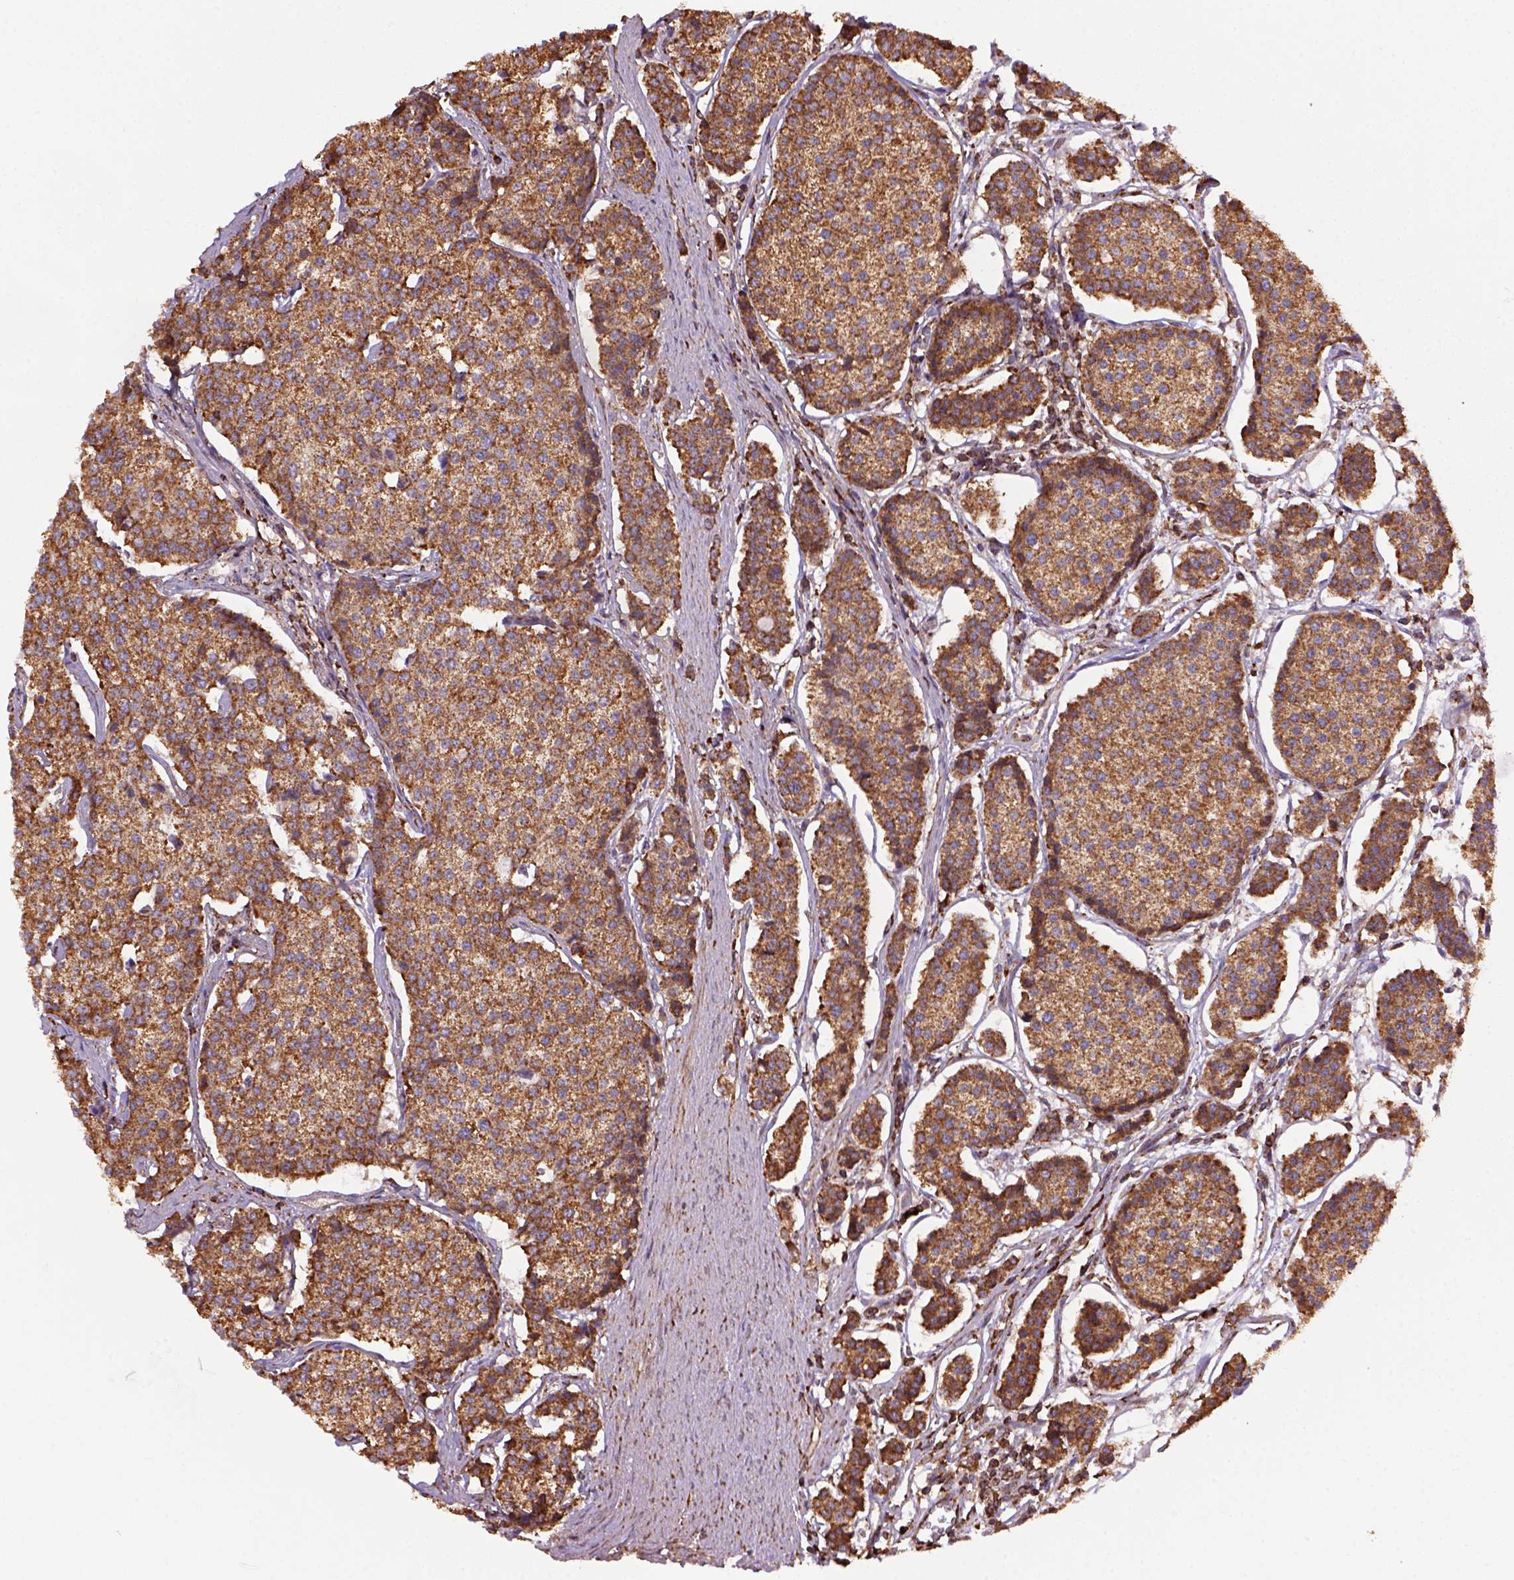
{"staining": {"intensity": "strong", "quantity": ">75%", "location": "cytoplasmic/membranous"}, "tissue": "carcinoid", "cell_type": "Tumor cells", "image_type": "cancer", "snomed": [{"axis": "morphology", "description": "Carcinoid, malignant, NOS"}, {"axis": "topography", "description": "Small intestine"}], "caption": "Brown immunohistochemical staining in carcinoid (malignant) demonstrates strong cytoplasmic/membranous positivity in approximately >75% of tumor cells.", "gene": "MAPK8IP3", "patient": {"sex": "female", "age": 65}}